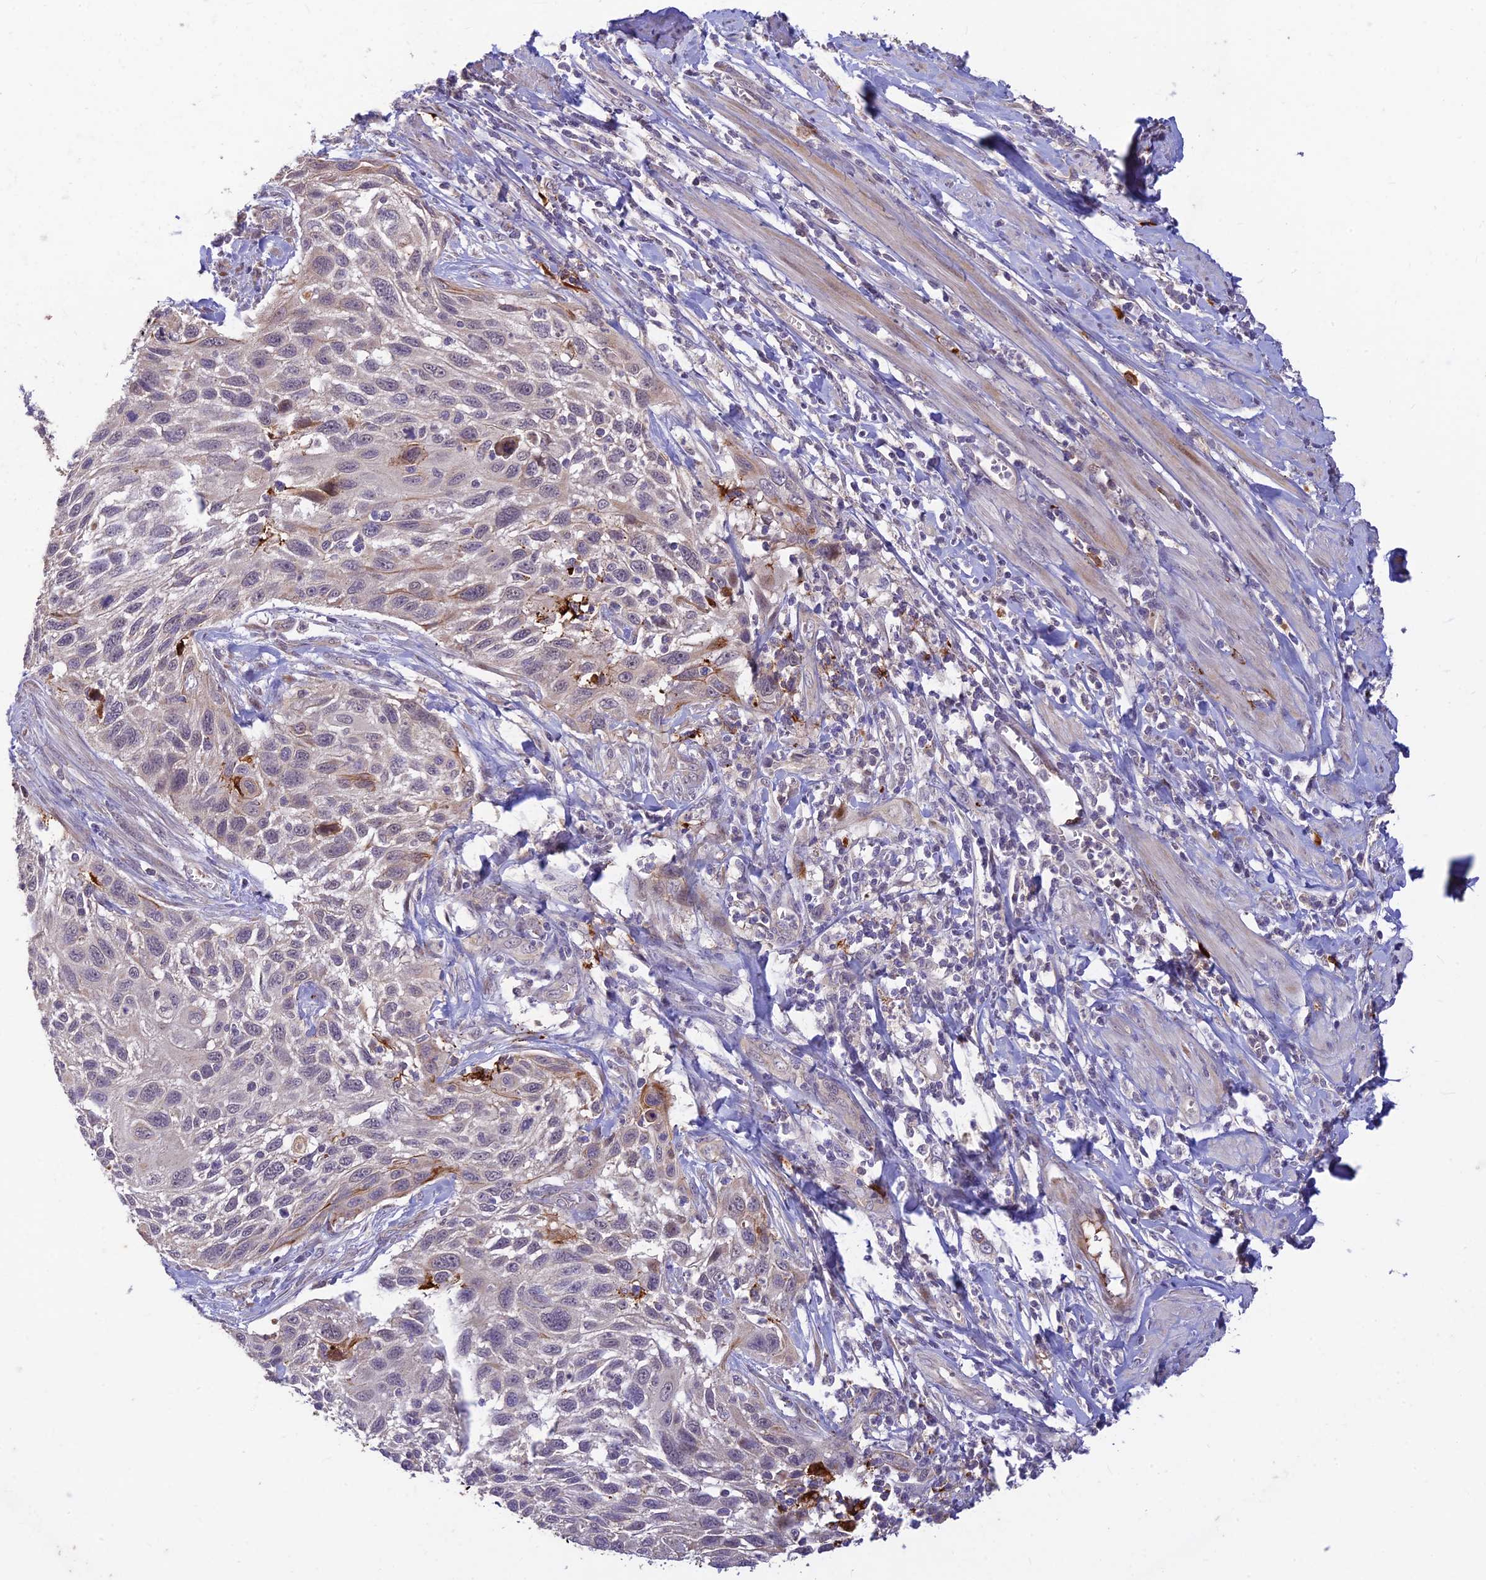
{"staining": {"intensity": "negative", "quantity": "none", "location": "none"}, "tissue": "cervical cancer", "cell_type": "Tumor cells", "image_type": "cancer", "snomed": [{"axis": "morphology", "description": "Squamous cell carcinoma, NOS"}, {"axis": "topography", "description": "Cervix"}], "caption": "Immunohistochemistry of human cervical squamous cell carcinoma demonstrates no positivity in tumor cells.", "gene": "ASPDH", "patient": {"sex": "female", "age": 70}}